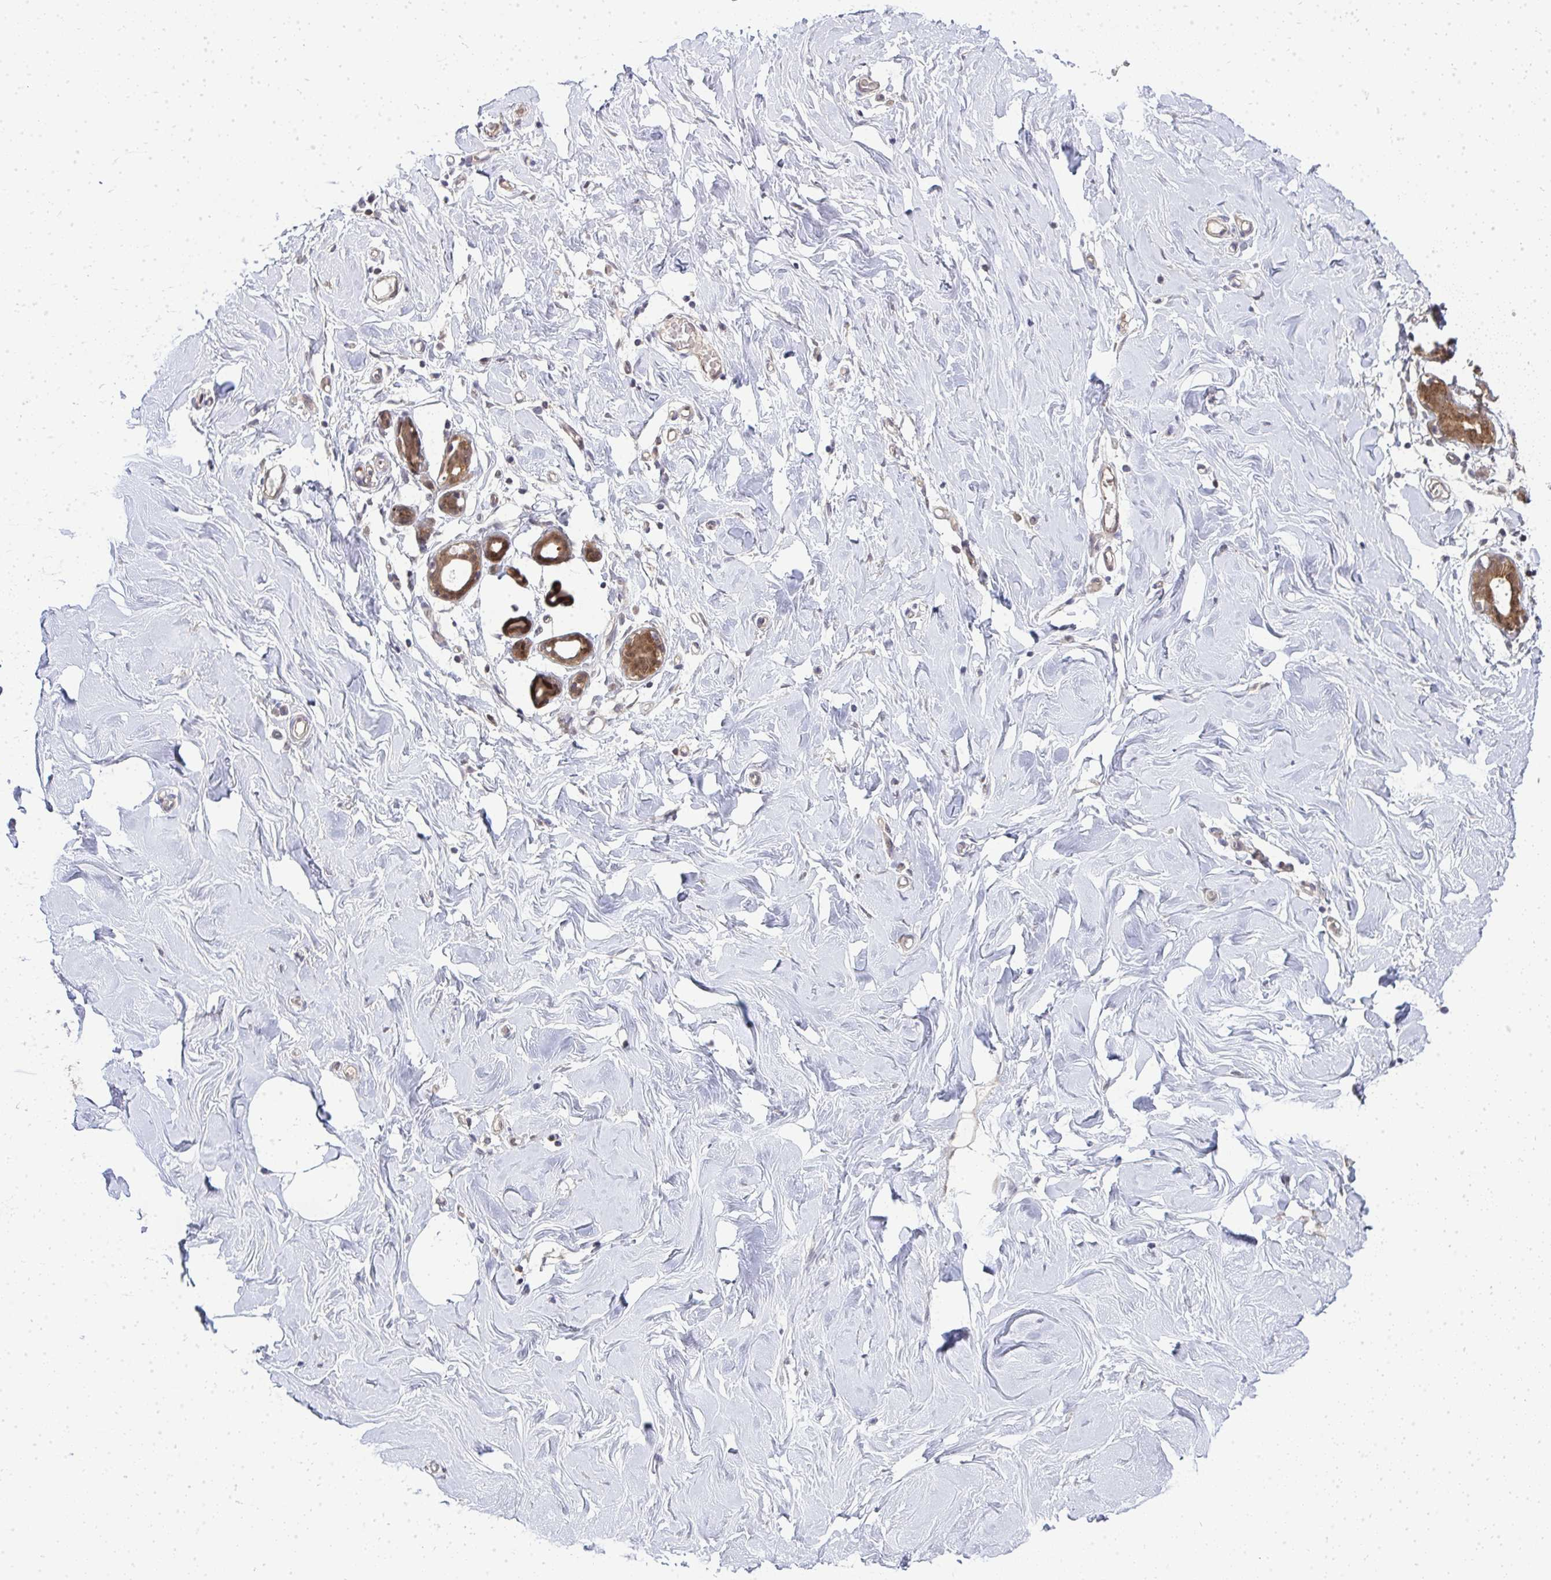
{"staining": {"intensity": "negative", "quantity": "none", "location": "none"}, "tissue": "breast", "cell_type": "Adipocytes", "image_type": "normal", "snomed": [{"axis": "morphology", "description": "Normal tissue, NOS"}, {"axis": "topography", "description": "Breast"}], "caption": "DAB (3,3'-diaminobenzidine) immunohistochemical staining of benign breast reveals no significant positivity in adipocytes. (Stains: DAB immunohistochemistry (IHC) with hematoxylin counter stain, Microscopy: brightfield microscopy at high magnification).", "gene": "HDHD2", "patient": {"sex": "female", "age": 27}}